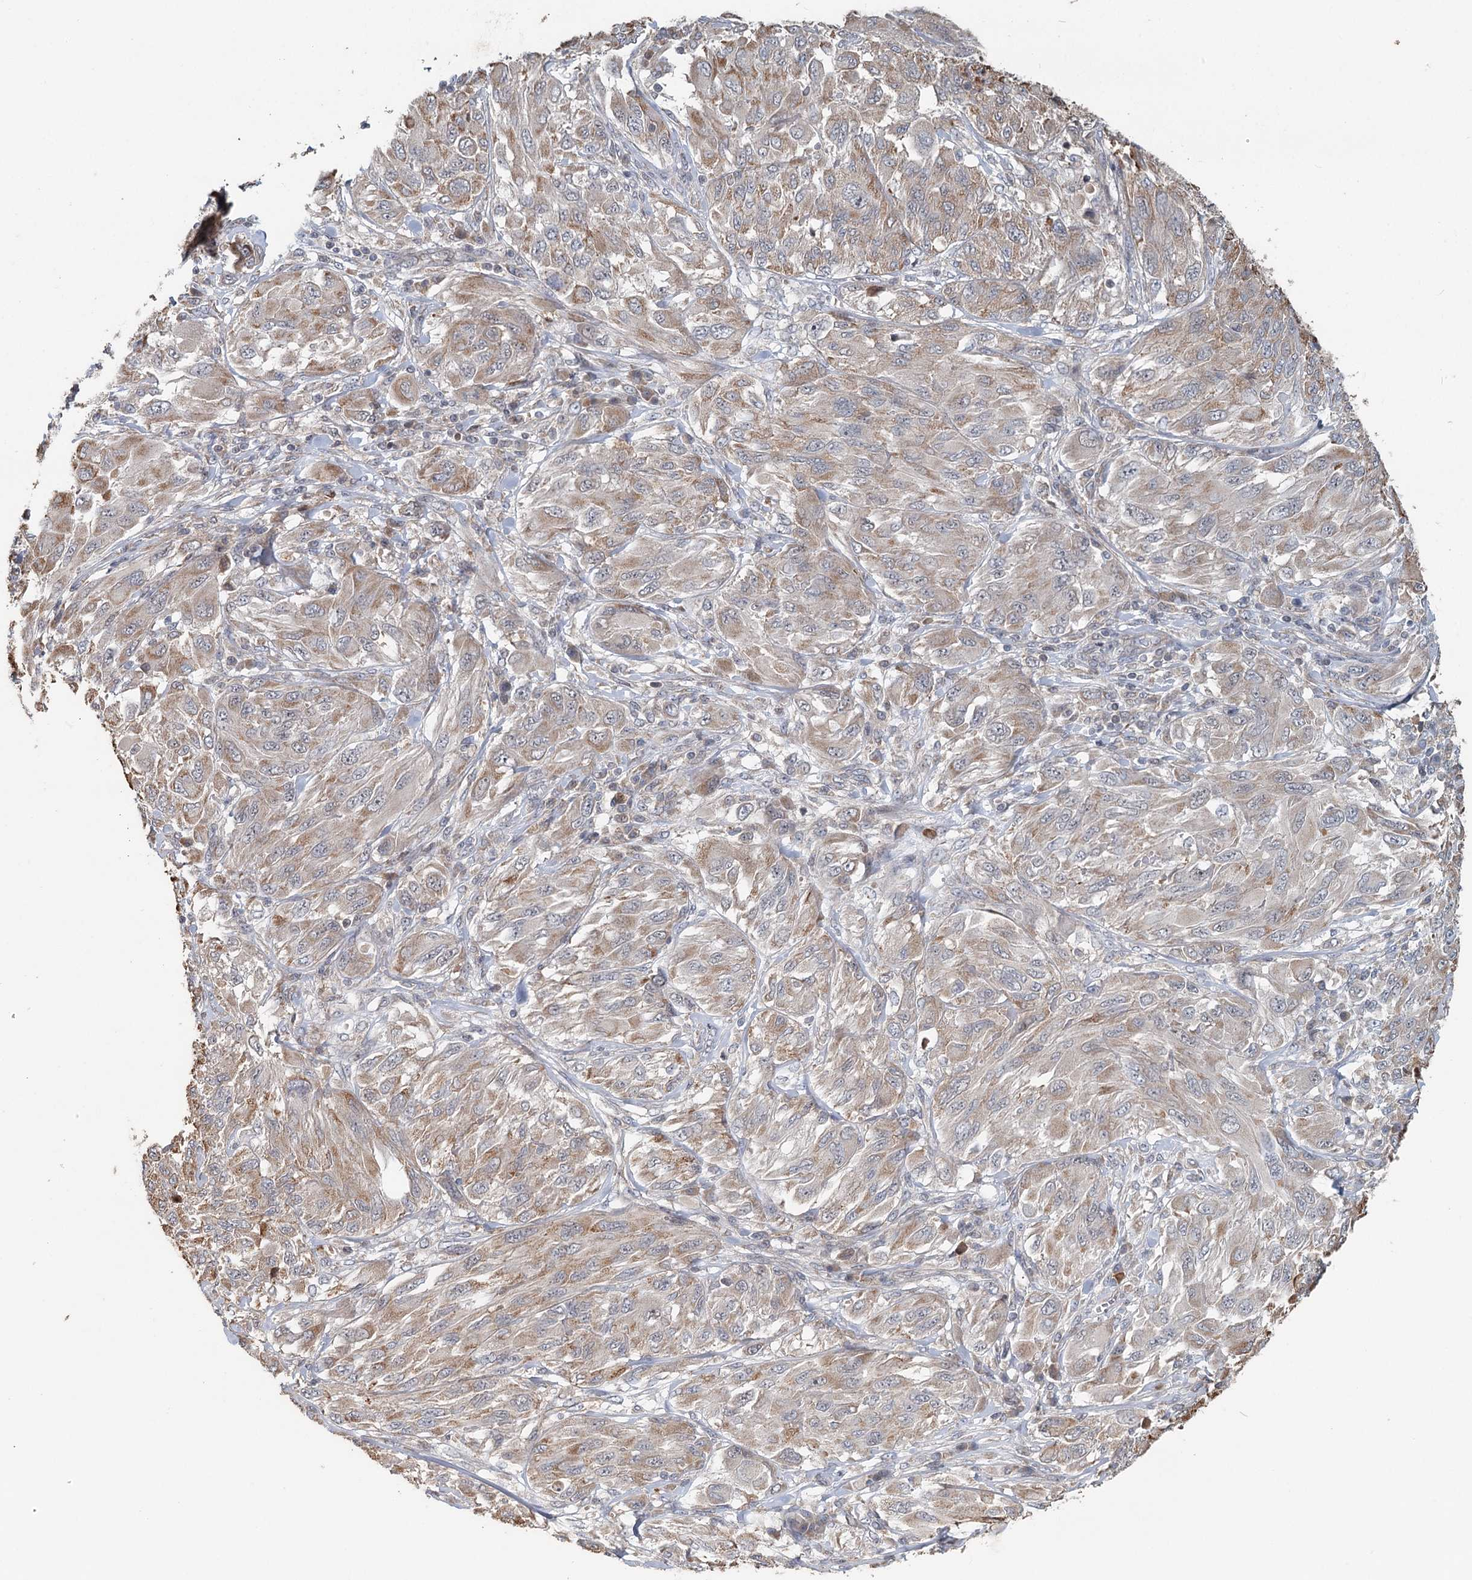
{"staining": {"intensity": "weak", "quantity": ">75%", "location": "cytoplasmic/membranous"}, "tissue": "melanoma", "cell_type": "Tumor cells", "image_type": "cancer", "snomed": [{"axis": "morphology", "description": "Malignant melanoma, NOS"}, {"axis": "topography", "description": "Skin"}], "caption": "Immunohistochemistry of melanoma shows low levels of weak cytoplasmic/membranous positivity in approximately >75% of tumor cells.", "gene": "RNF111", "patient": {"sex": "female", "age": 91}}